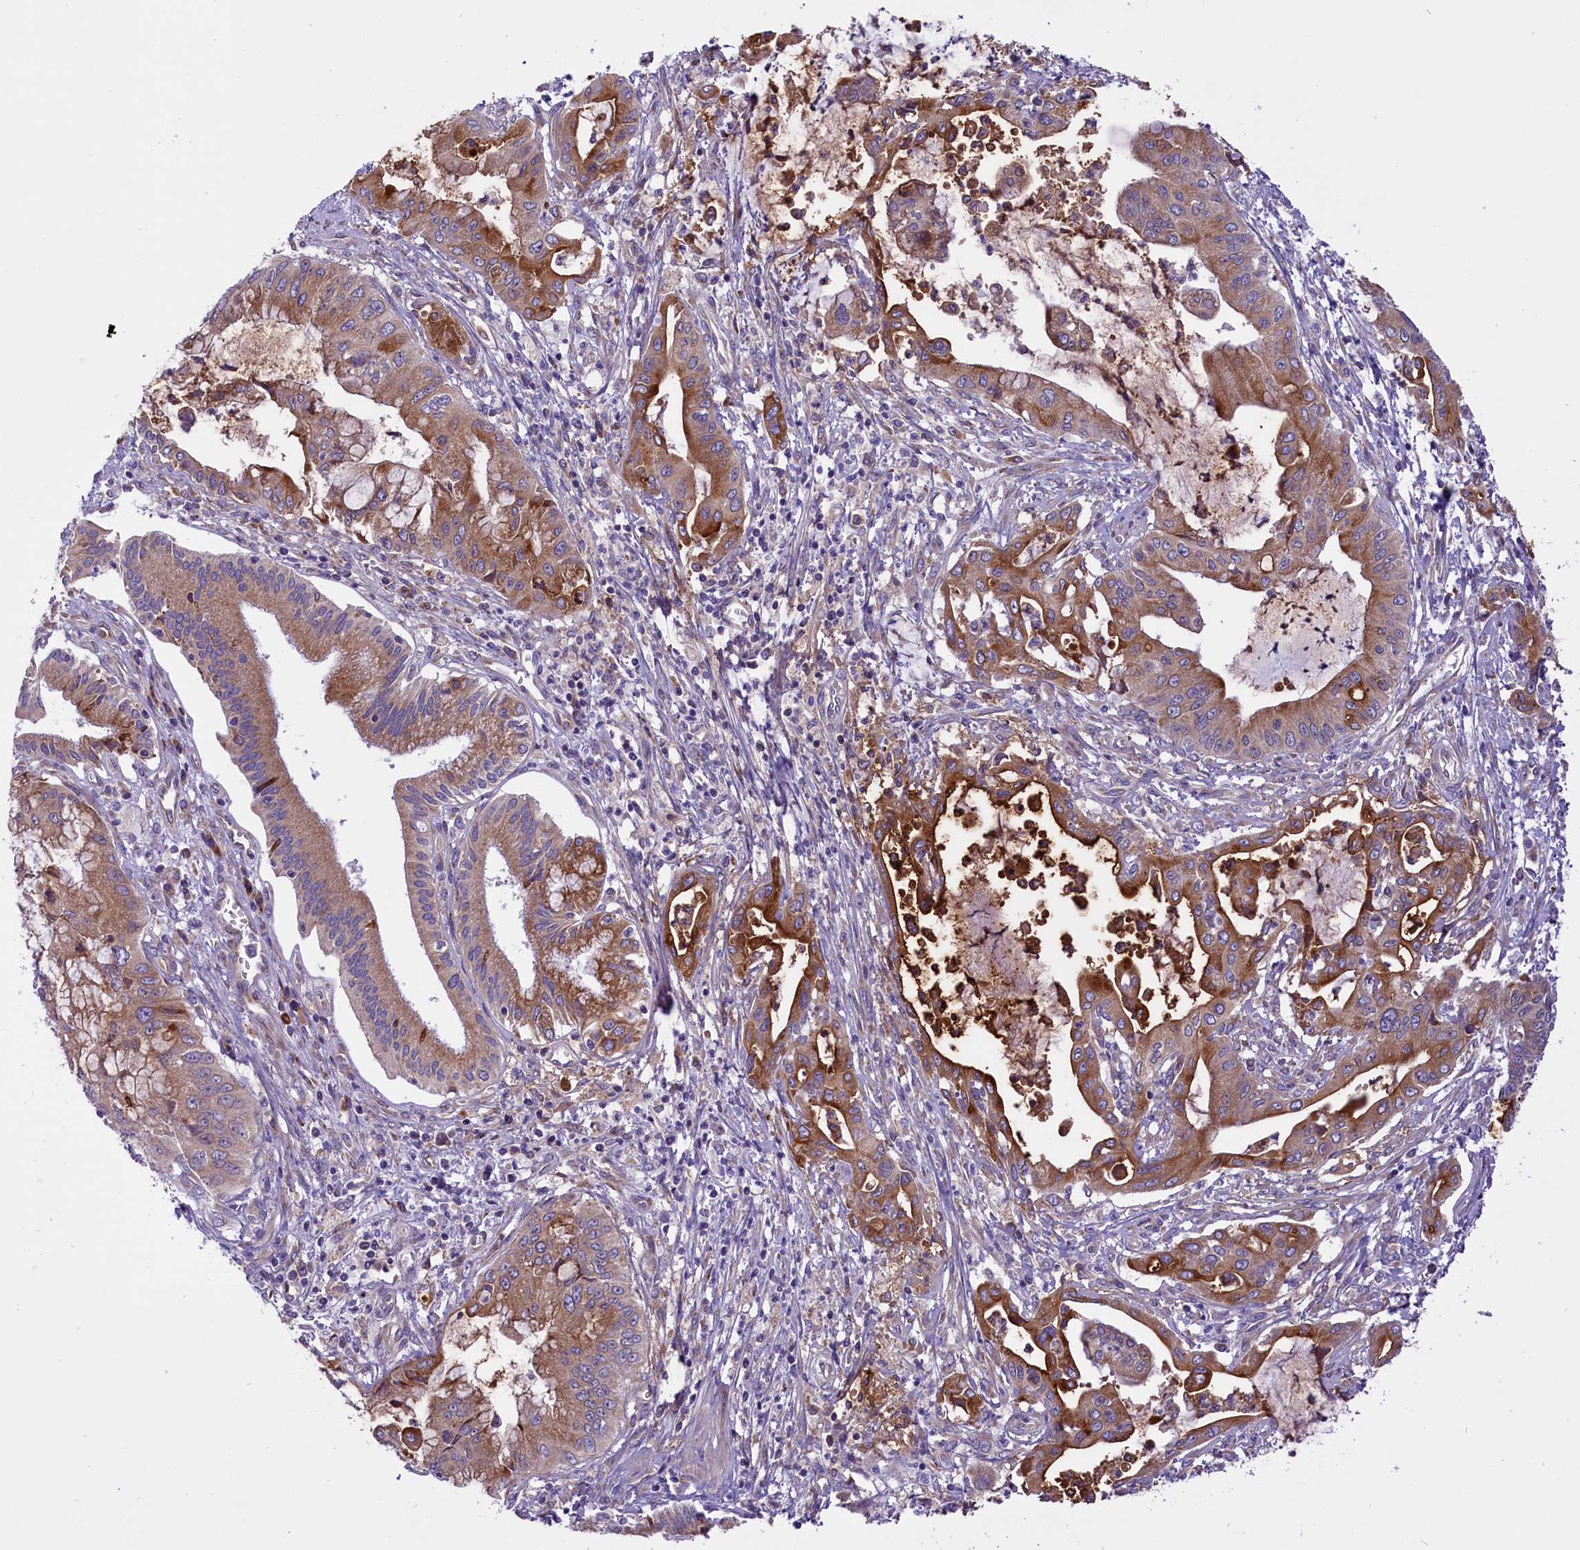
{"staining": {"intensity": "moderate", "quantity": ">75%", "location": "cytoplasmic/membranous"}, "tissue": "pancreatic cancer", "cell_type": "Tumor cells", "image_type": "cancer", "snomed": [{"axis": "morphology", "description": "Adenocarcinoma, NOS"}, {"axis": "topography", "description": "Pancreas"}], "caption": "This is a histology image of IHC staining of pancreatic cancer, which shows moderate staining in the cytoplasmic/membranous of tumor cells.", "gene": "PTPRU", "patient": {"sex": "male", "age": 46}}